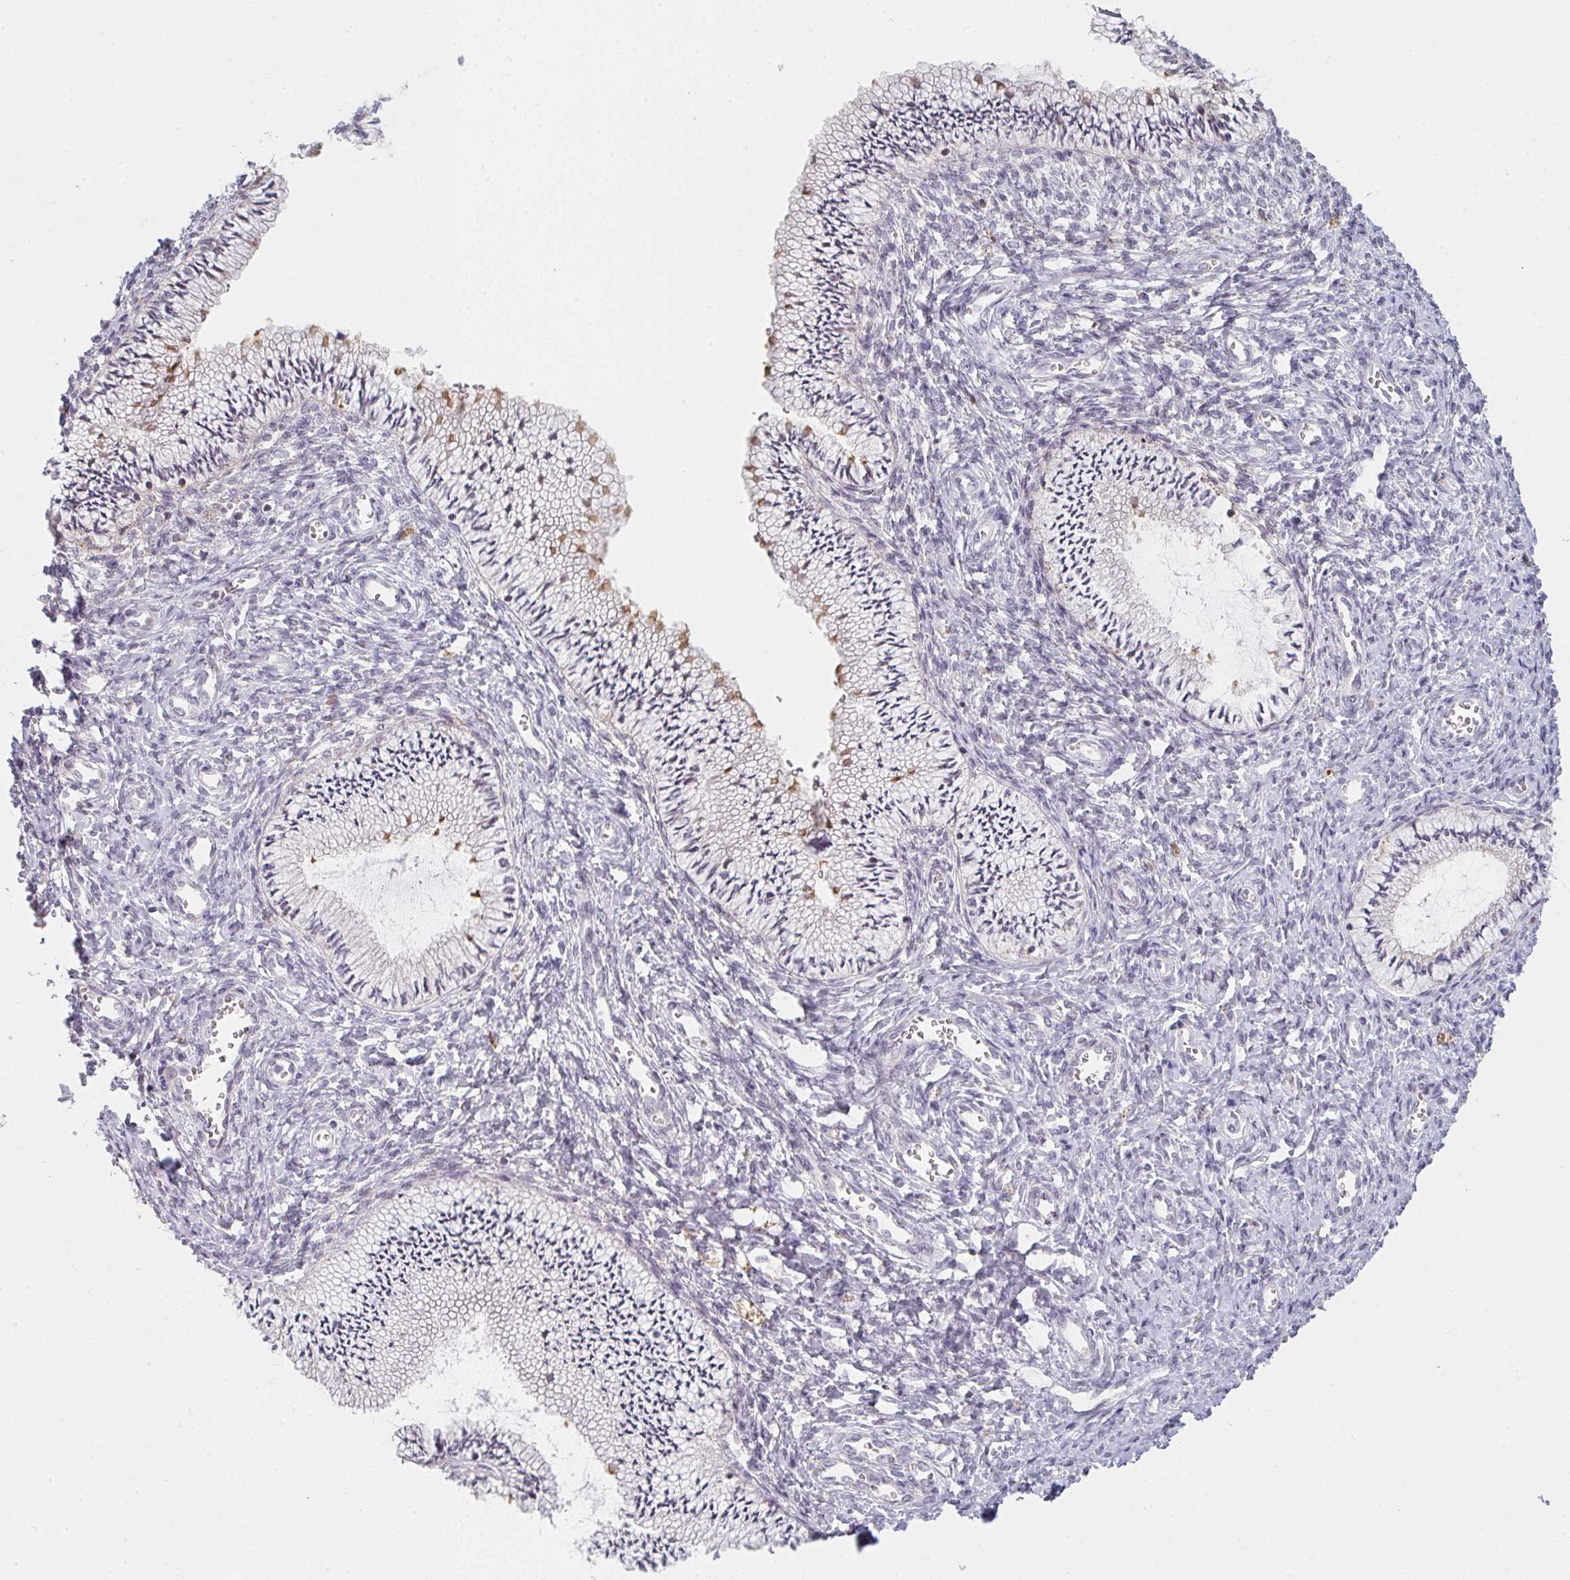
{"staining": {"intensity": "negative", "quantity": "none", "location": "none"}, "tissue": "cervix", "cell_type": "Glandular cells", "image_type": "normal", "snomed": [{"axis": "morphology", "description": "Normal tissue, NOS"}, {"axis": "topography", "description": "Cervix"}], "caption": "Immunohistochemistry (IHC) of benign human cervix demonstrates no positivity in glandular cells.", "gene": "TMEM237", "patient": {"sex": "female", "age": 24}}